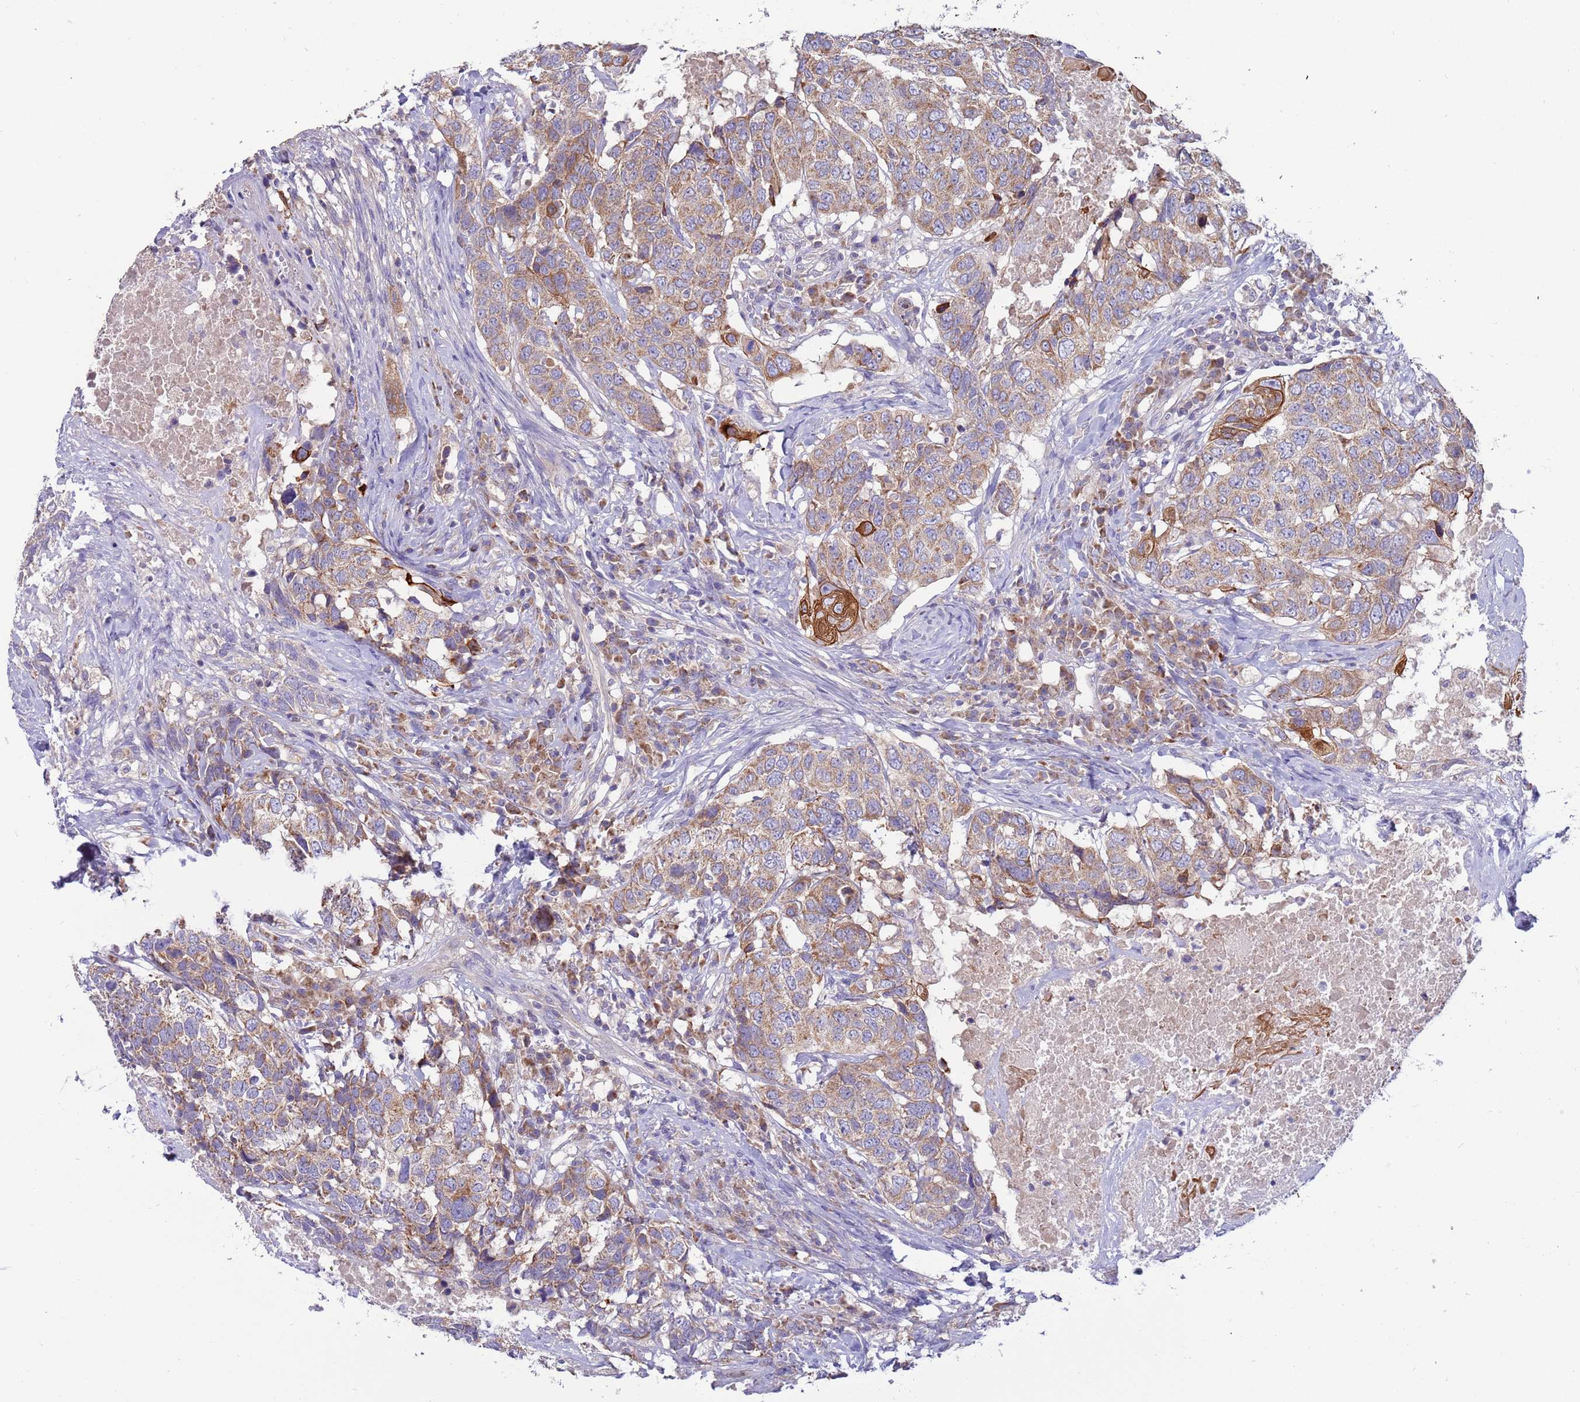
{"staining": {"intensity": "moderate", "quantity": ">75%", "location": "cytoplasmic/membranous"}, "tissue": "head and neck cancer", "cell_type": "Tumor cells", "image_type": "cancer", "snomed": [{"axis": "morphology", "description": "Squamous cell carcinoma, NOS"}, {"axis": "topography", "description": "Head-Neck"}], "caption": "Immunohistochemical staining of human head and neck cancer (squamous cell carcinoma) reveals medium levels of moderate cytoplasmic/membranous staining in approximately >75% of tumor cells.", "gene": "UQCRQ", "patient": {"sex": "male", "age": 66}}